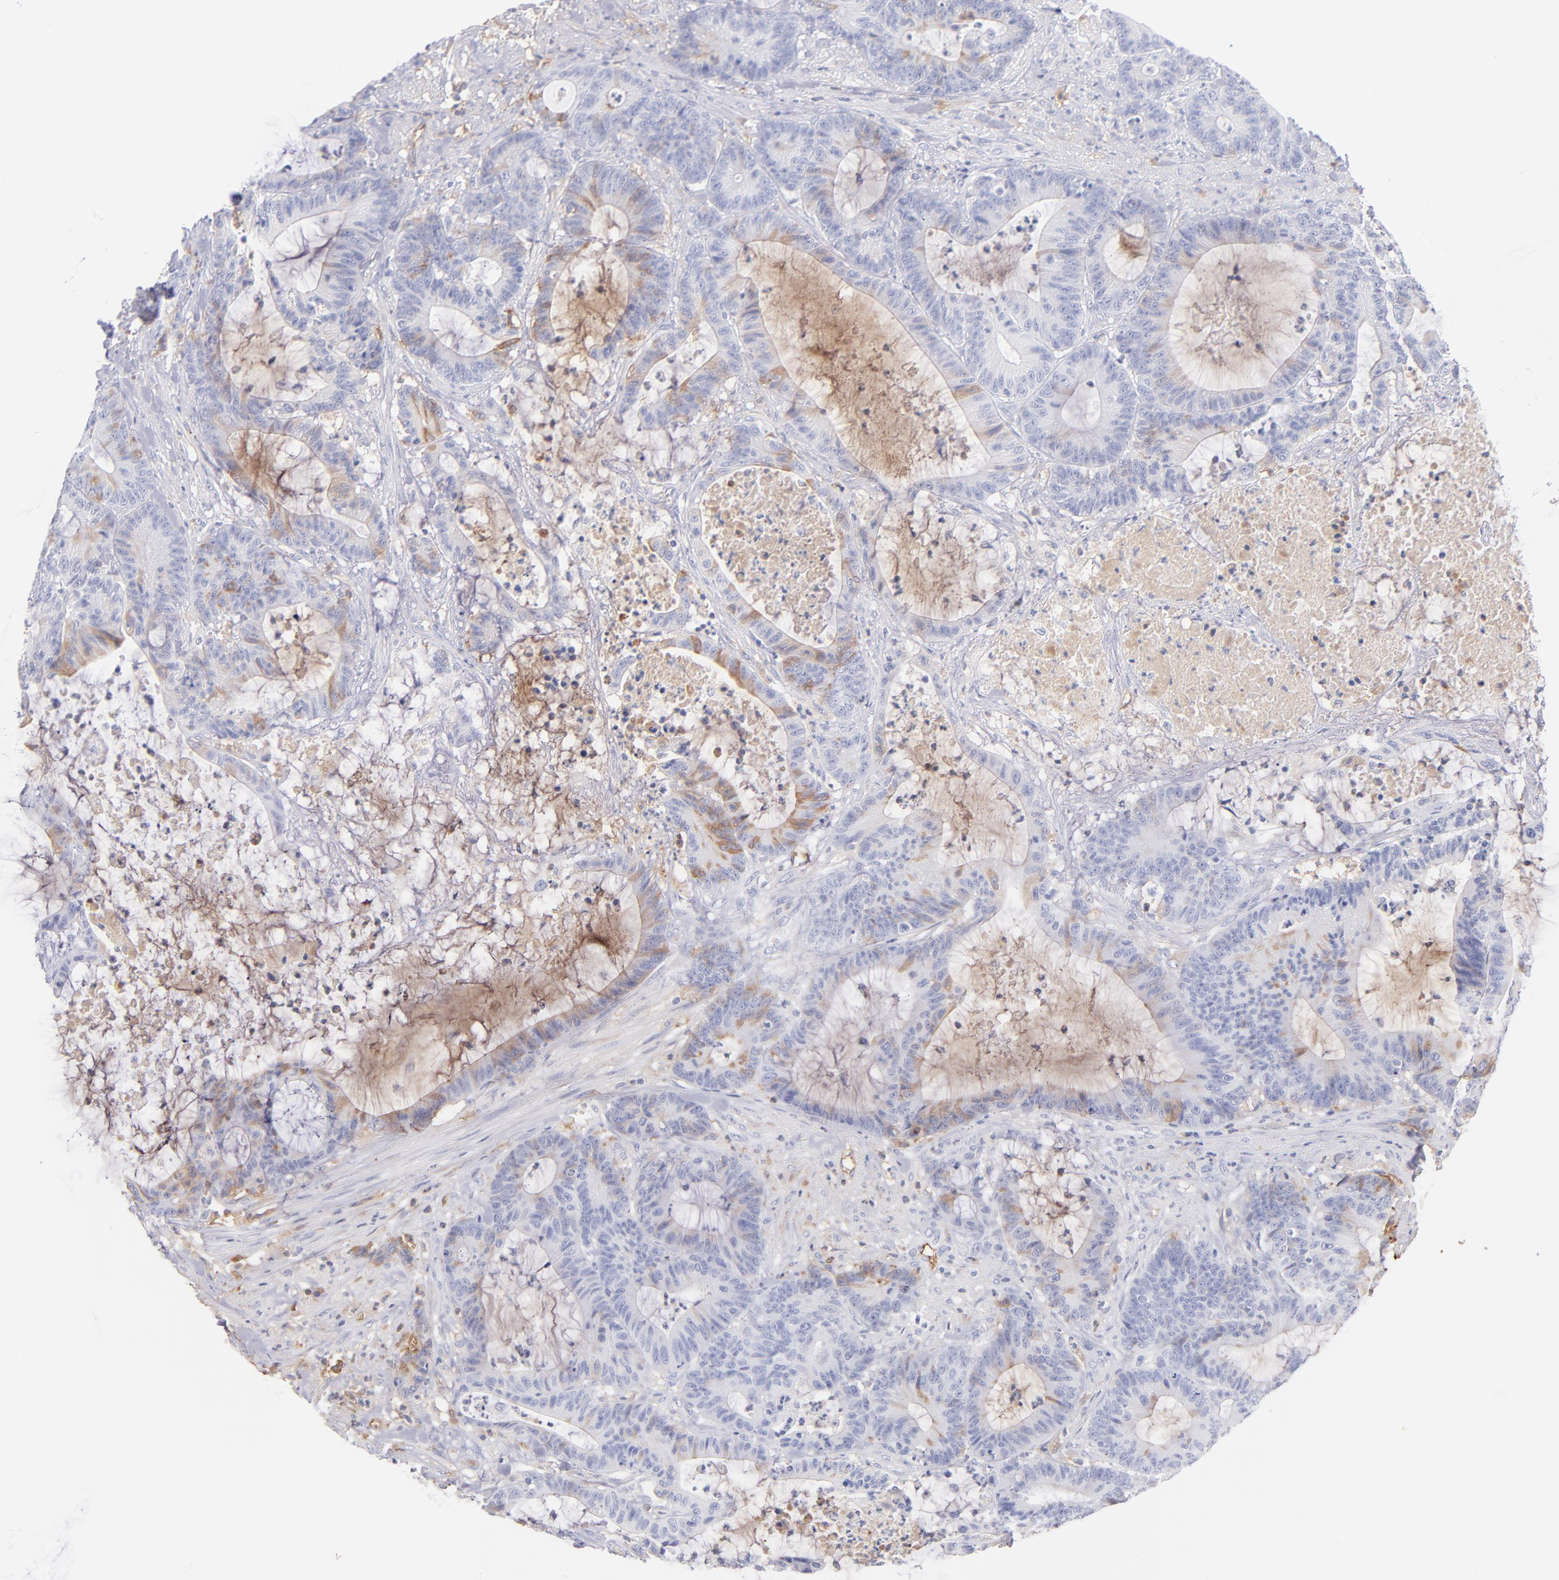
{"staining": {"intensity": "weak", "quantity": "<25%", "location": "cytoplasmic/membranous"}, "tissue": "colorectal cancer", "cell_type": "Tumor cells", "image_type": "cancer", "snomed": [{"axis": "morphology", "description": "Adenocarcinoma, NOS"}, {"axis": "topography", "description": "Colon"}], "caption": "This histopathology image is of colorectal cancer (adenocarcinoma) stained with immunohistochemistry (IHC) to label a protein in brown with the nuclei are counter-stained blue. There is no positivity in tumor cells. Nuclei are stained in blue.", "gene": "HP", "patient": {"sex": "female", "age": 84}}